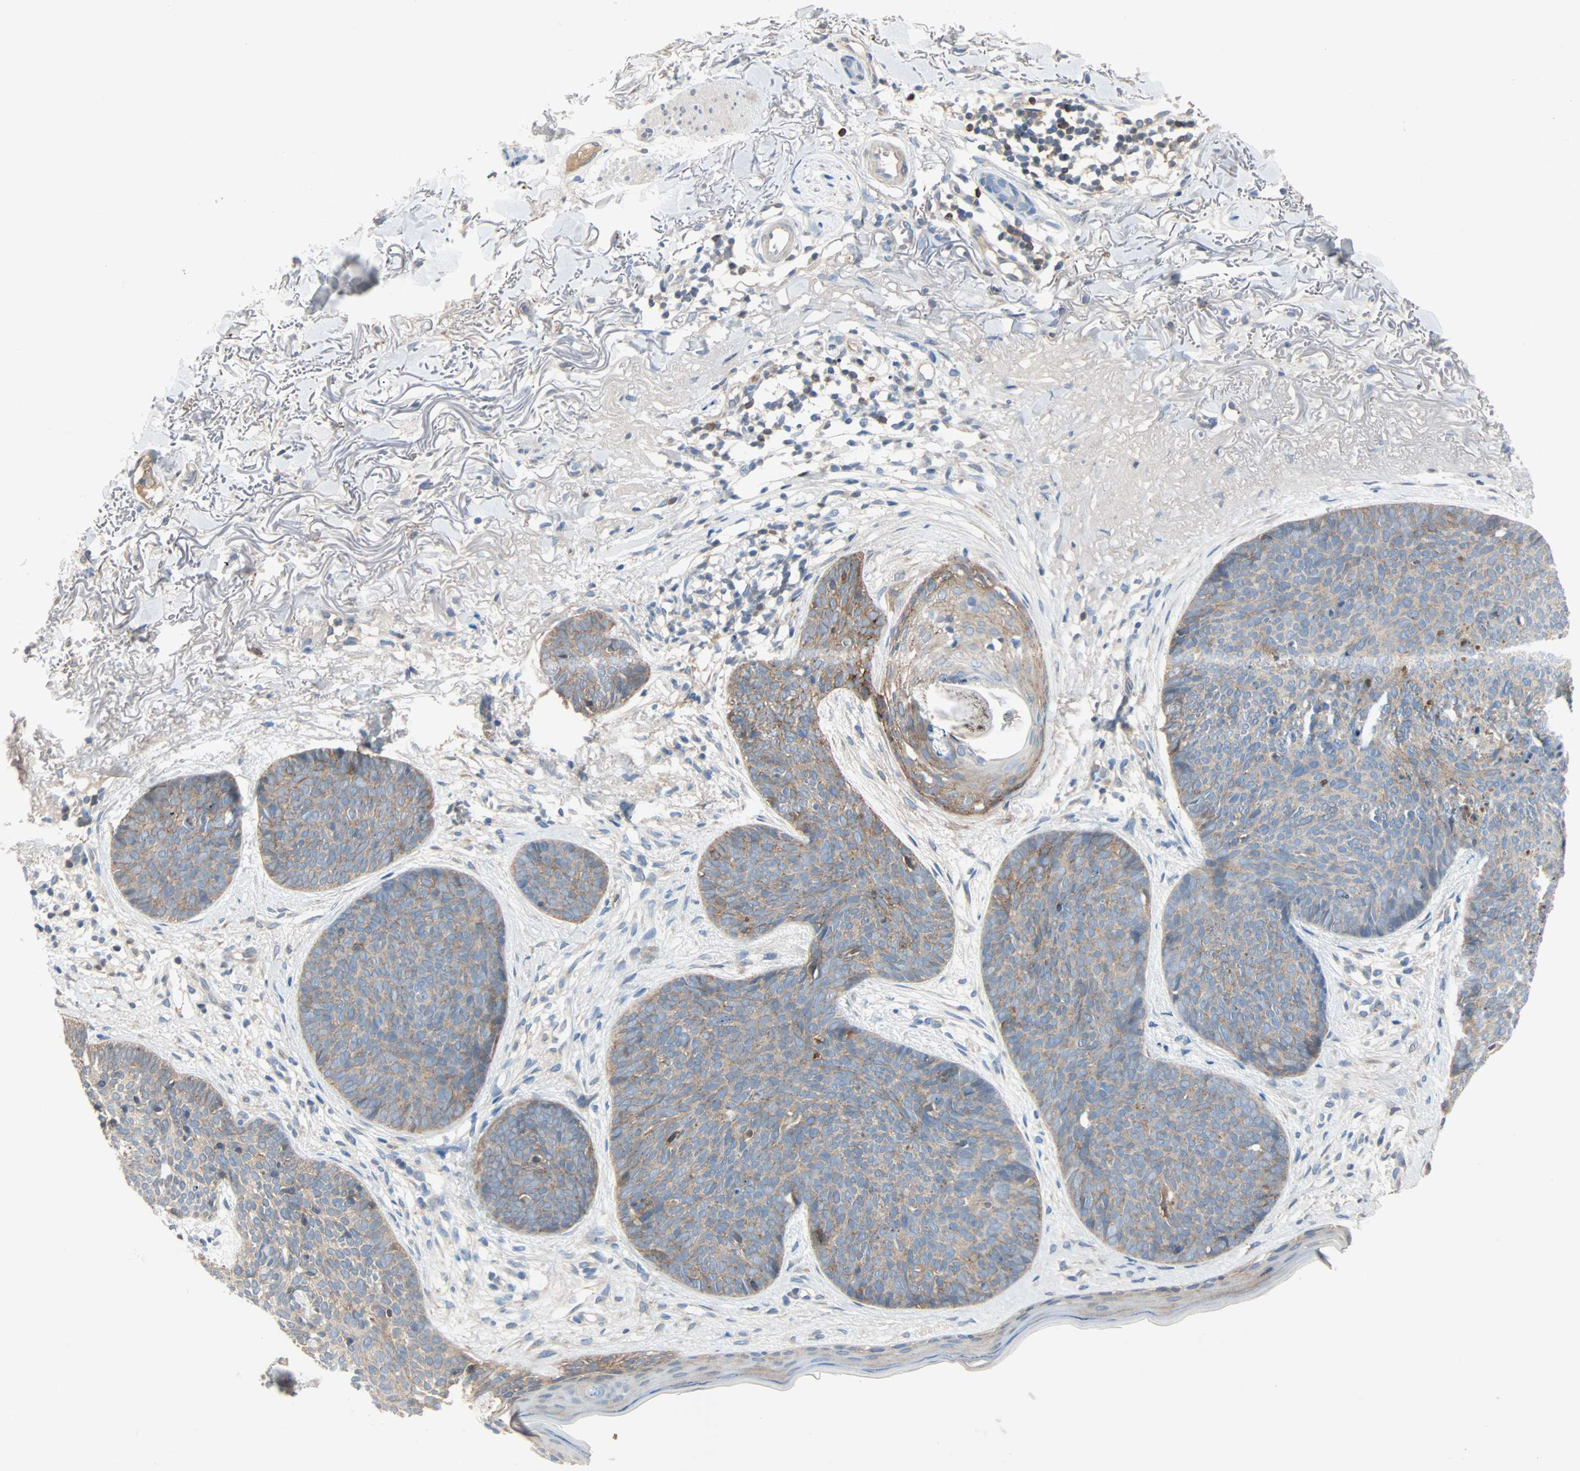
{"staining": {"intensity": "moderate", "quantity": ">75%", "location": "cytoplasmic/membranous"}, "tissue": "skin cancer", "cell_type": "Tumor cells", "image_type": "cancer", "snomed": [{"axis": "morphology", "description": "Normal tissue, NOS"}, {"axis": "morphology", "description": "Basal cell carcinoma"}, {"axis": "topography", "description": "Skin"}], "caption": "Protein analysis of skin cancer (basal cell carcinoma) tissue exhibits moderate cytoplasmic/membranous staining in about >75% of tumor cells.", "gene": "TNFRSF12A", "patient": {"sex": "female", "age": 70}}